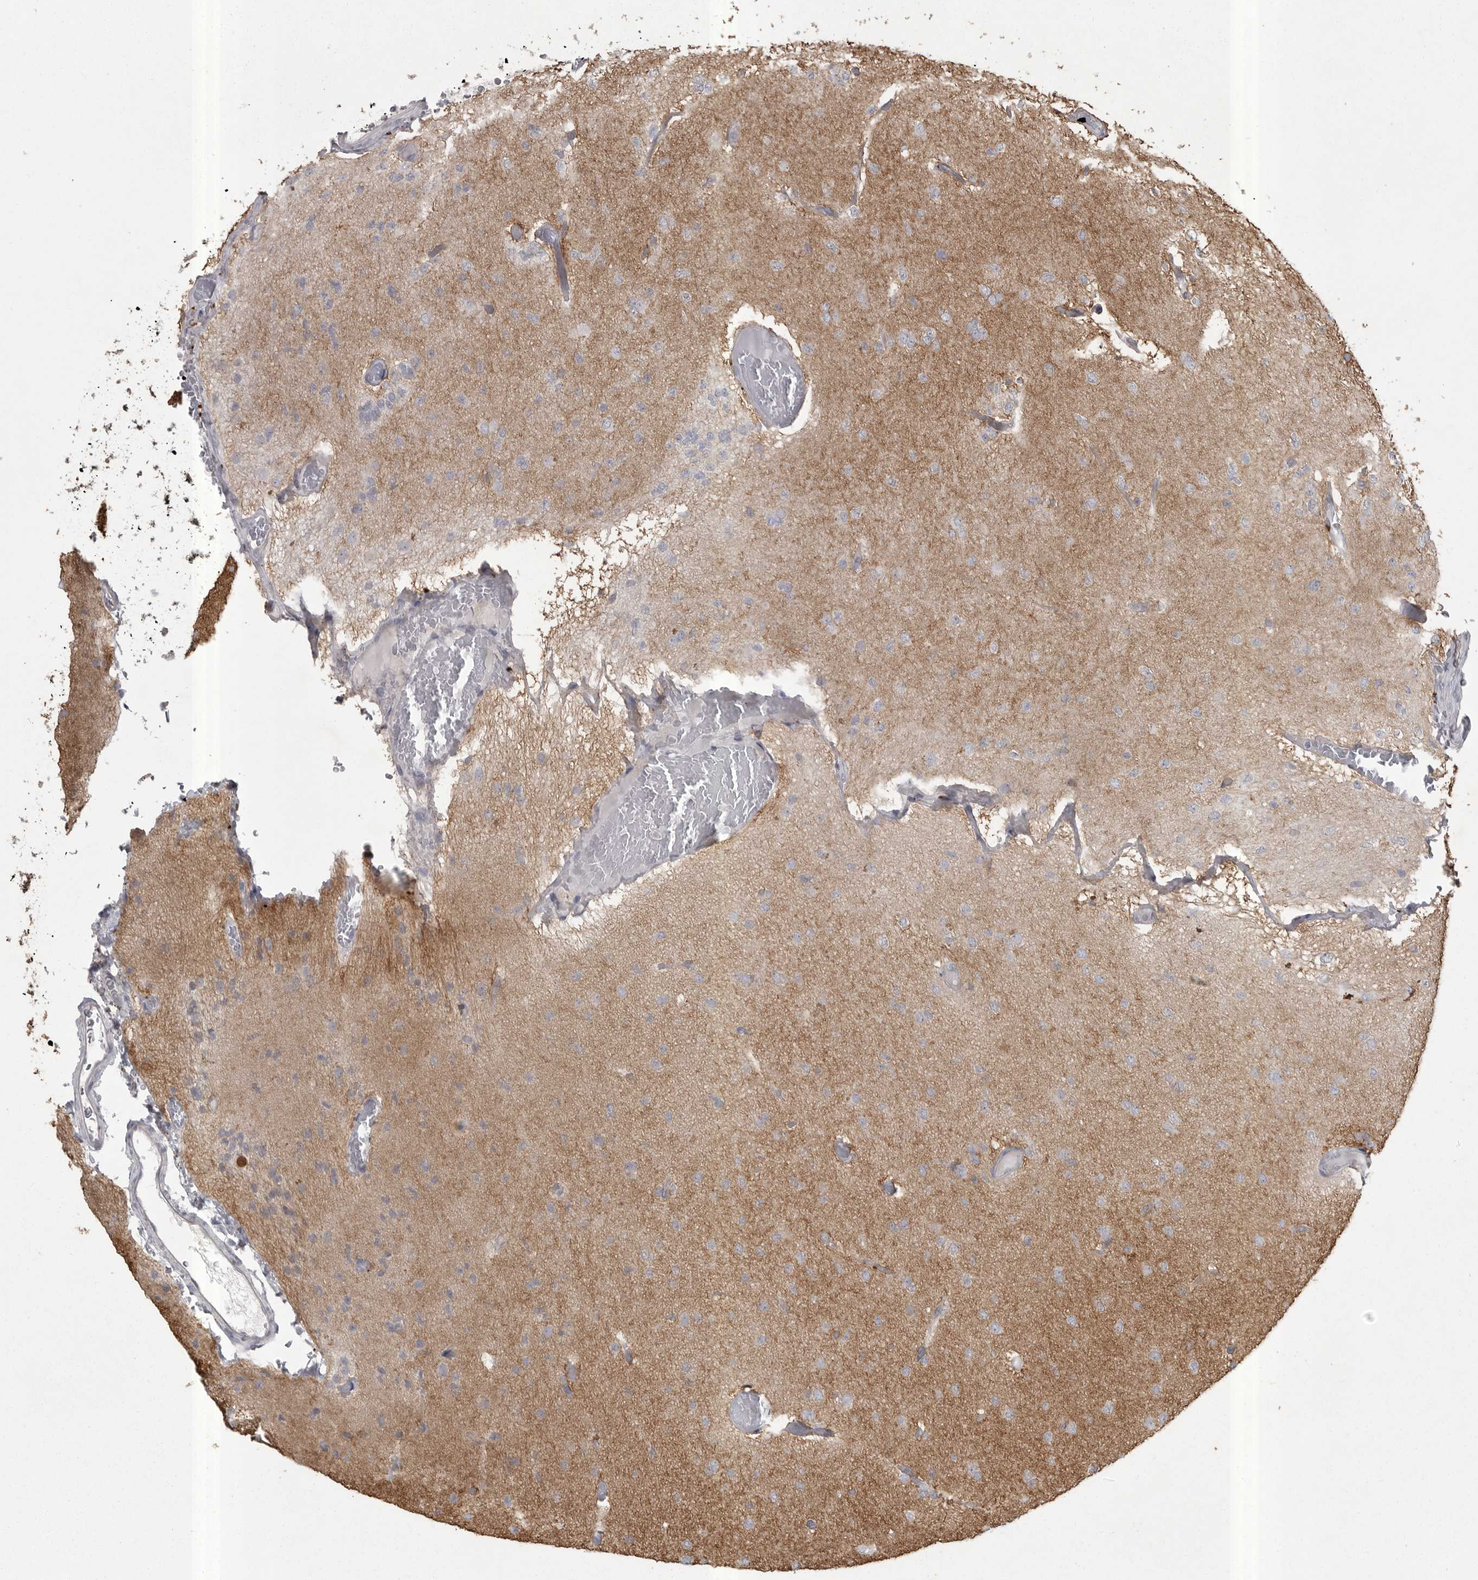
{"staining": {"intensity": "weak", "quantity": "<25%", "location": "cytoplasmic/membranous"}, "tissue": "glioma", "cell_type": "Tumor cells", "image_type": "cancer", "snomed": [{"axis": "morphology", "description": "Glioma, malignant, Low grade"}, {"axis": "topography", "description": "Brain"}], "caption": "This is an IHC photomicrograph of human glioma. There is no staining in tumor cells.", "gene": "PHF13", "patient": {"sex": "female", "age": 22}}